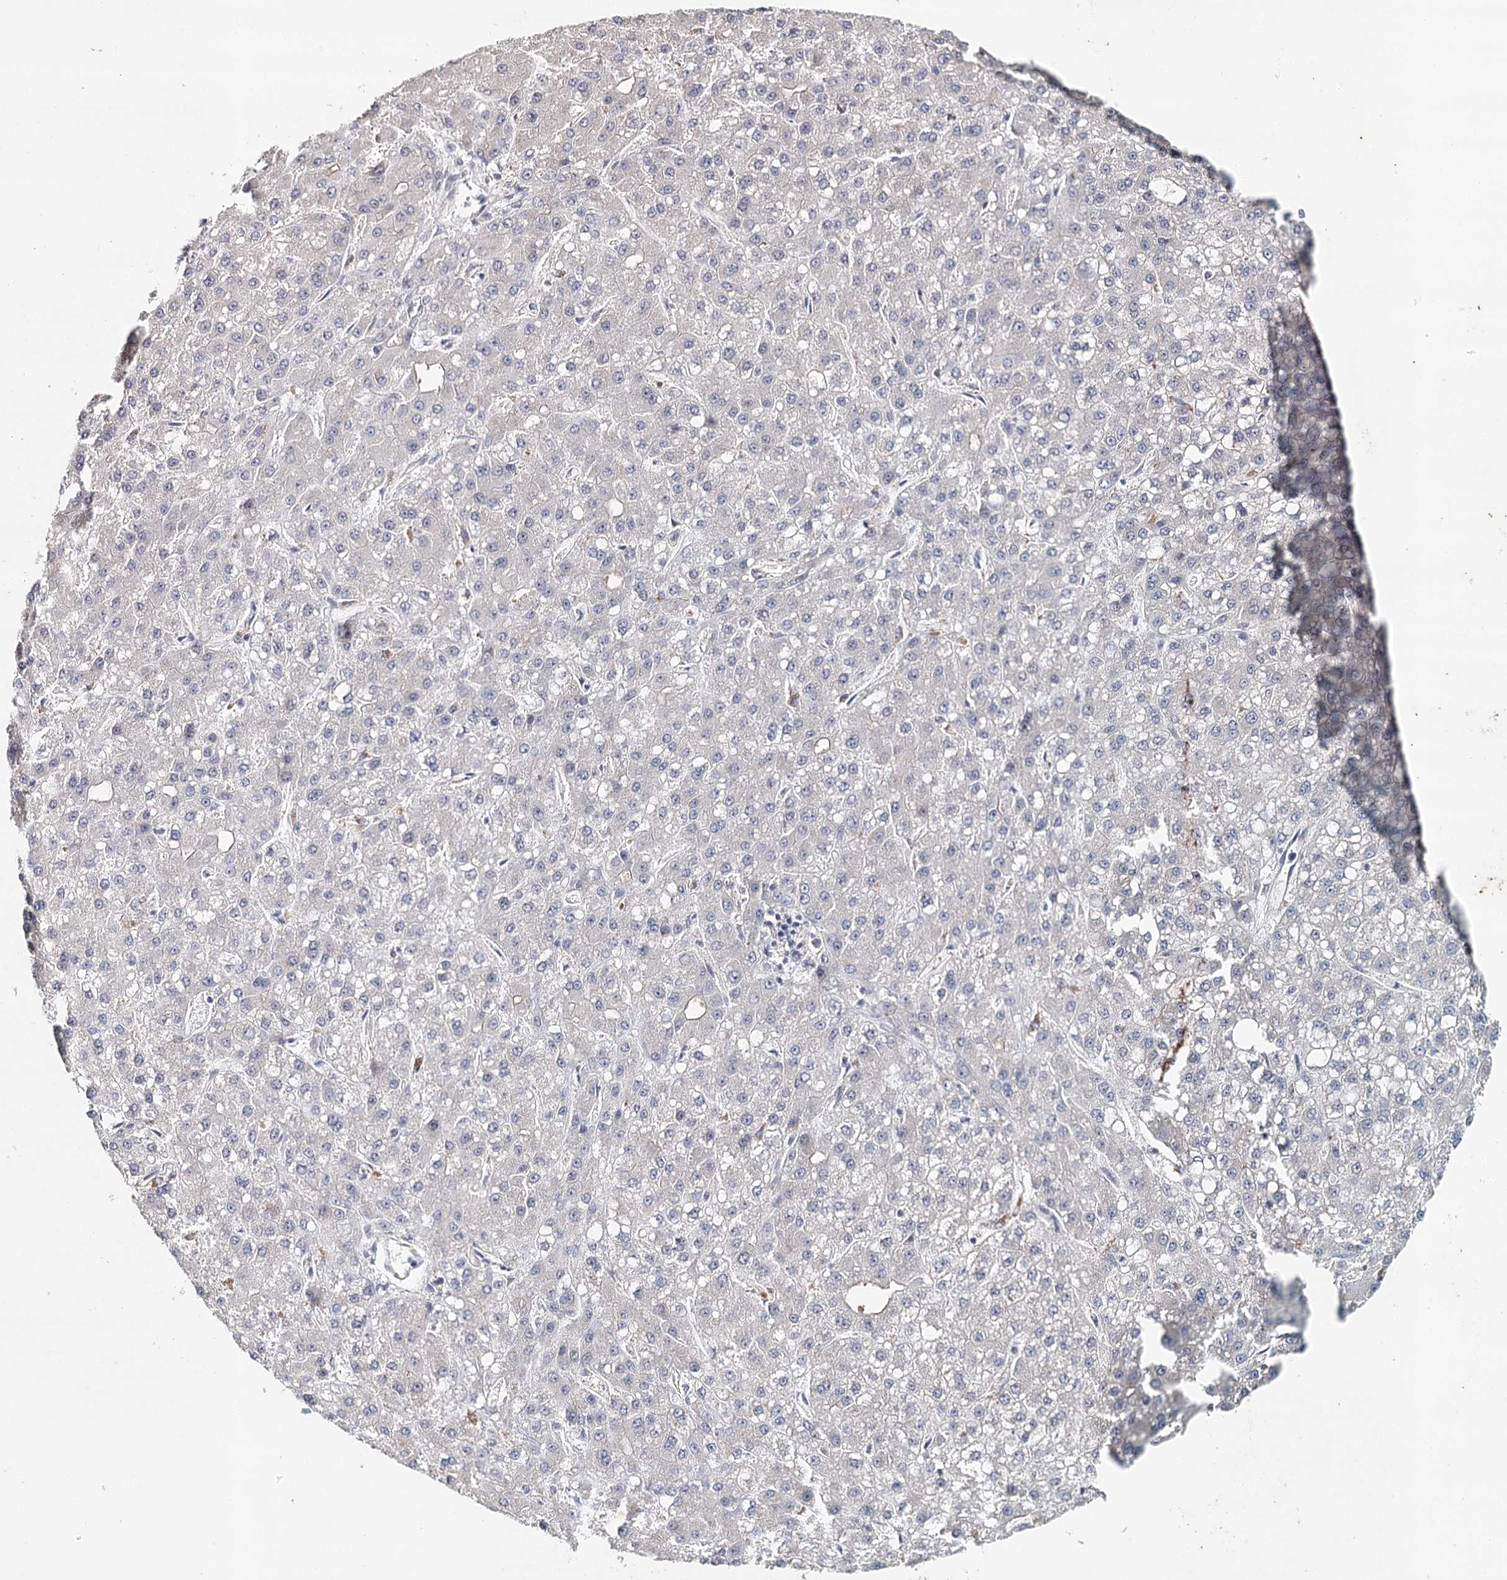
{"staining": {"intensity": "negative", "quantity": "none", "location": "none"}, "tissue": "liver cancer", "cell_type": "Tumor cells", "image_type": "cancer", "snomed": [{"axis": "morphology", "description": "Carcinoma, Hepatocellular, NOS"}, {"axis": "topography", "description": "Liver"}], "caption": "The image shows no significant positivity in tumor cells of liver cancer. (DAB immunohistochemistry (IHC) visualized using brightfield microscopy, high magnification).", "gene": "SYNPO", "patient": {"sex": "male", "age": 67}}